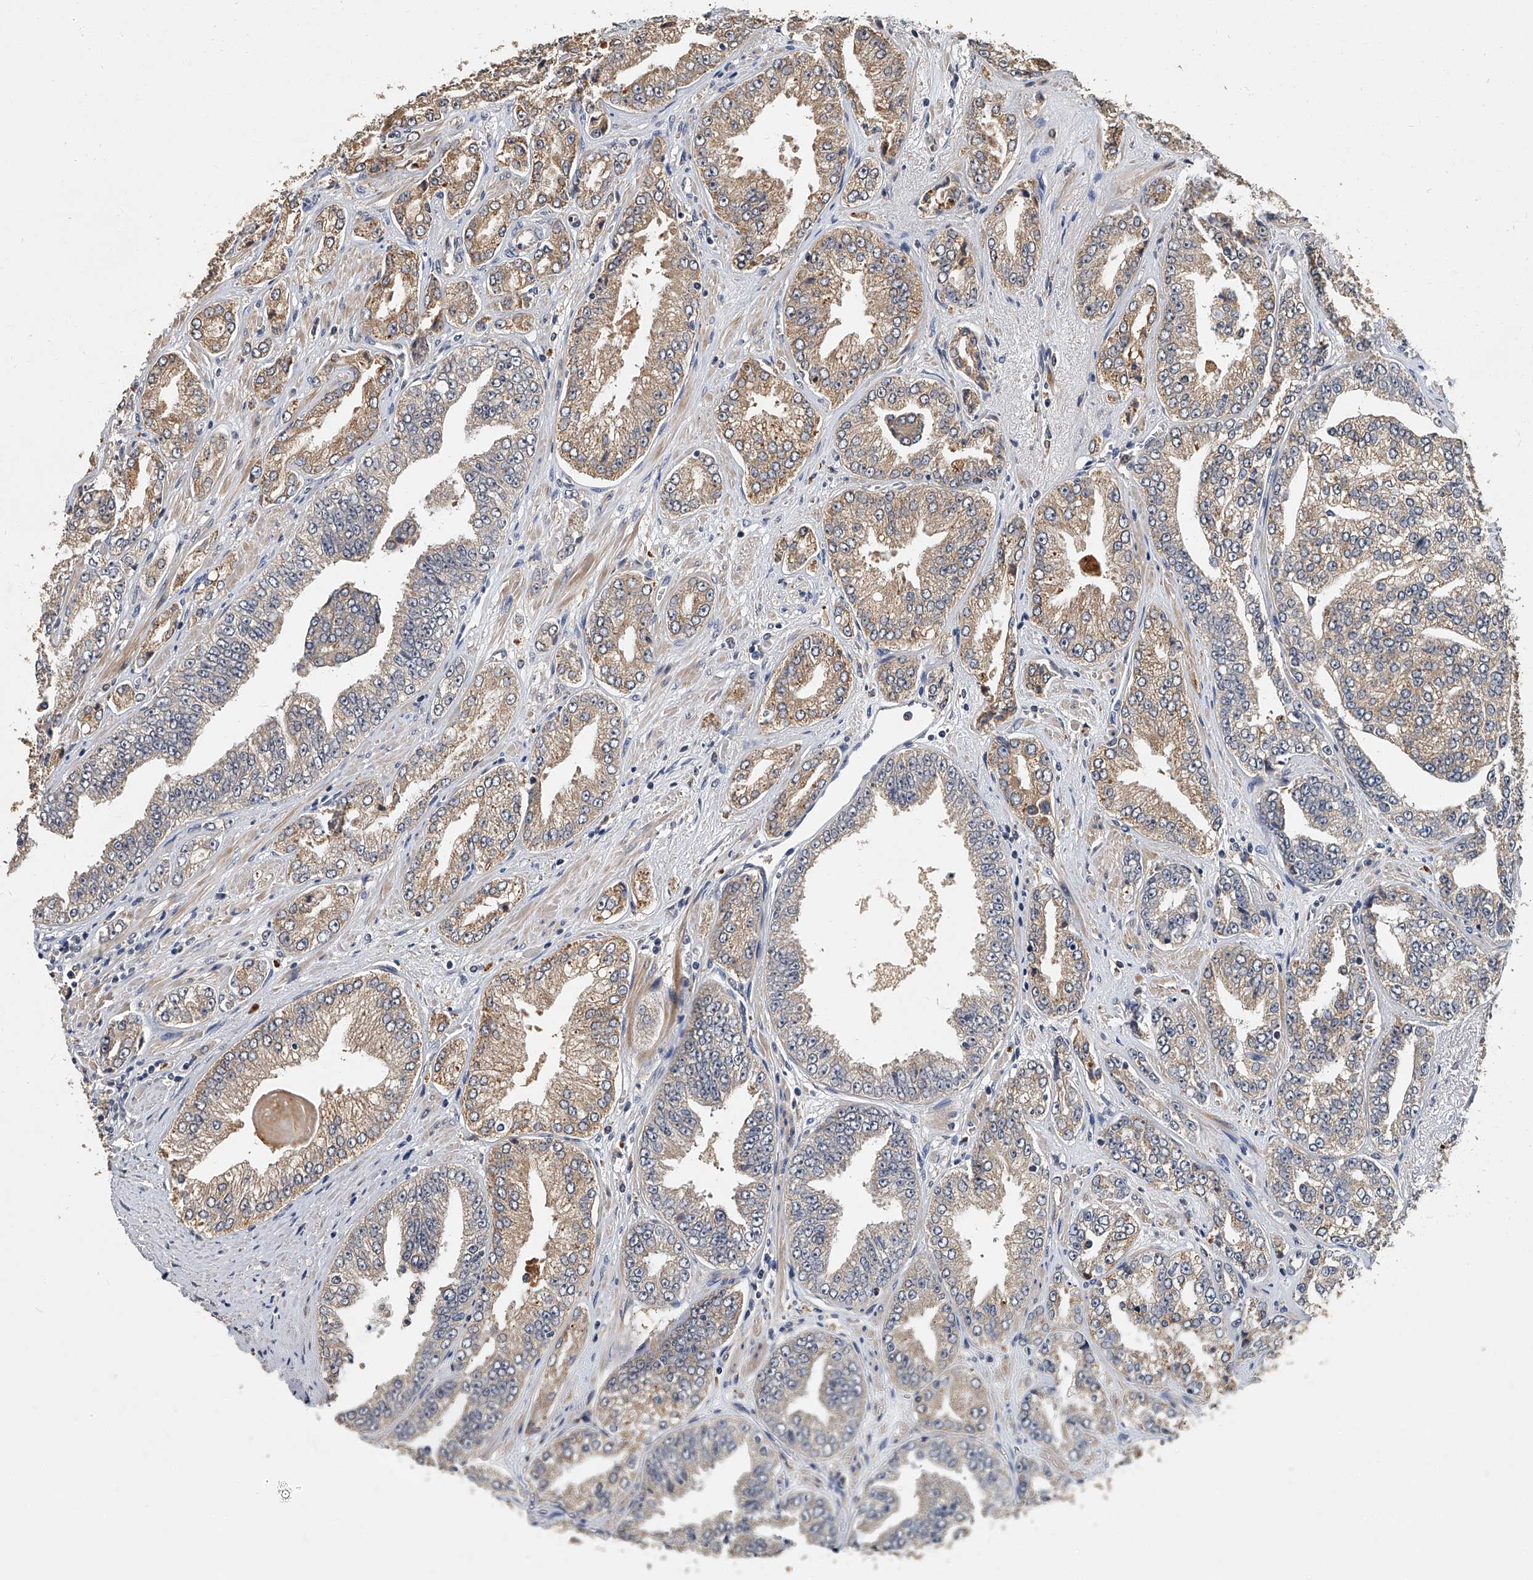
{"staining": {"intensity": "moderate", "quantity": ">75%", "location": "cytoplasmic/membranous"}, "tissue": "prostate cancer", "cell_type": "Tumor cells", "image_type": "cancer", "snomed": [{"axis": "morphology", "description": "Adenocarcinoma, High grade"}, {"axis": "topography", "description": "Prostate"}], "caption": "Prostate cancer (adenocarcinoma (high-grade)) was stained to show a protein in brown. There is medium levels of moderate cytoplasmic/membranous positivity in approximately >75% of tumor cells.", "gene": "JAG2", "patient": {"sex": "male", "age": 71}}